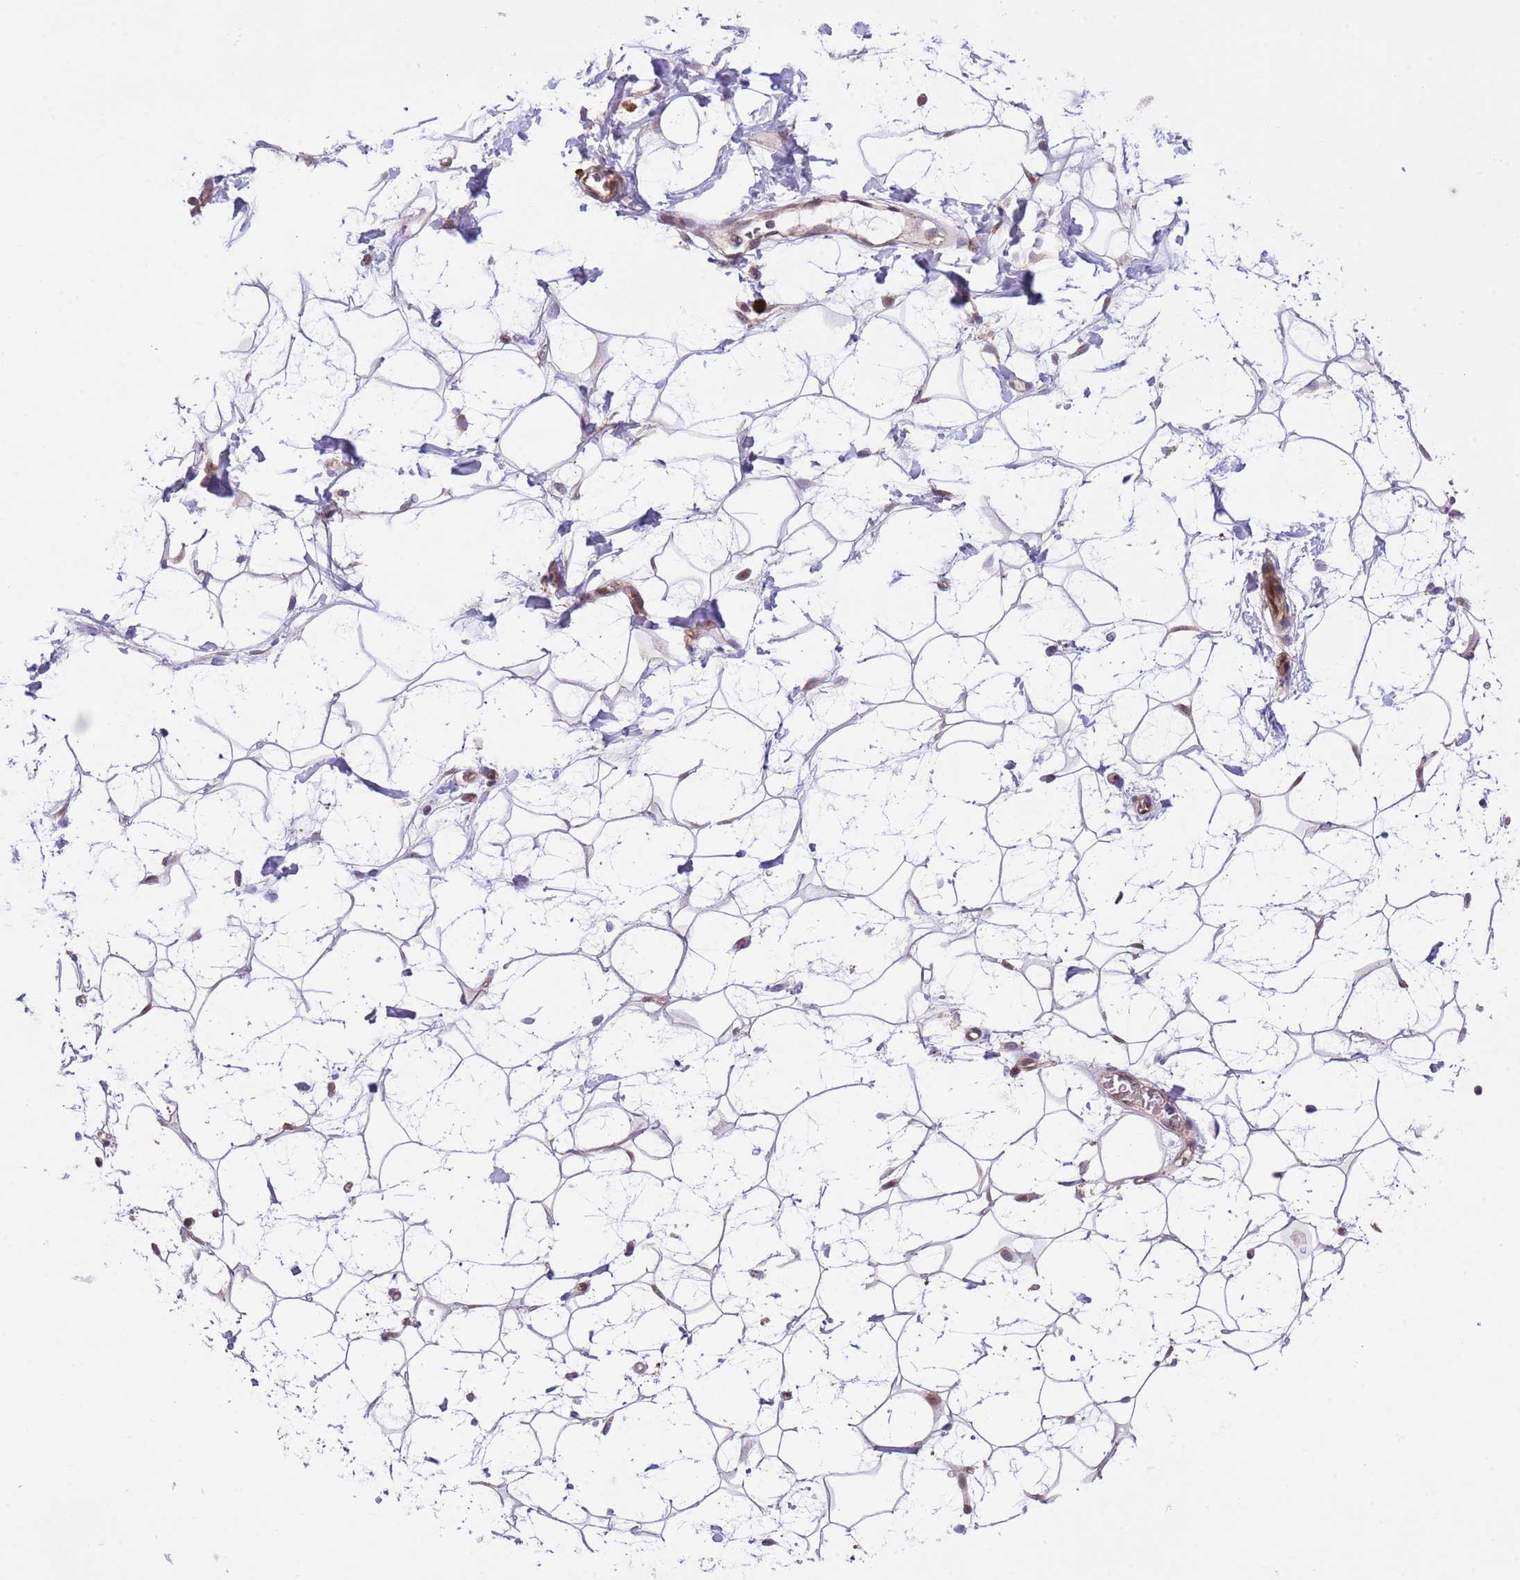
{"staining": {"intensity": "weak", "quantity": "25%-75%", "location": "nuclear"}, "tissue": "adipose tissue", "cell_type": "Adipocytes", "image_type": "normal", "snomed": [{"axis": "morphology", "description": "Normal tissue, NOS"}, {"axis": "topography", "description": "Breast"}], "caption": "Immunohistochemistry micrograph of normal human adipose tissue stained for a protein (brown), which demonstrates low levels of weak nuclear positivity in about 25%-75% of adipocytes.", "gene": "HDHD2", "patient": {"sex": "female", "age": 26}}